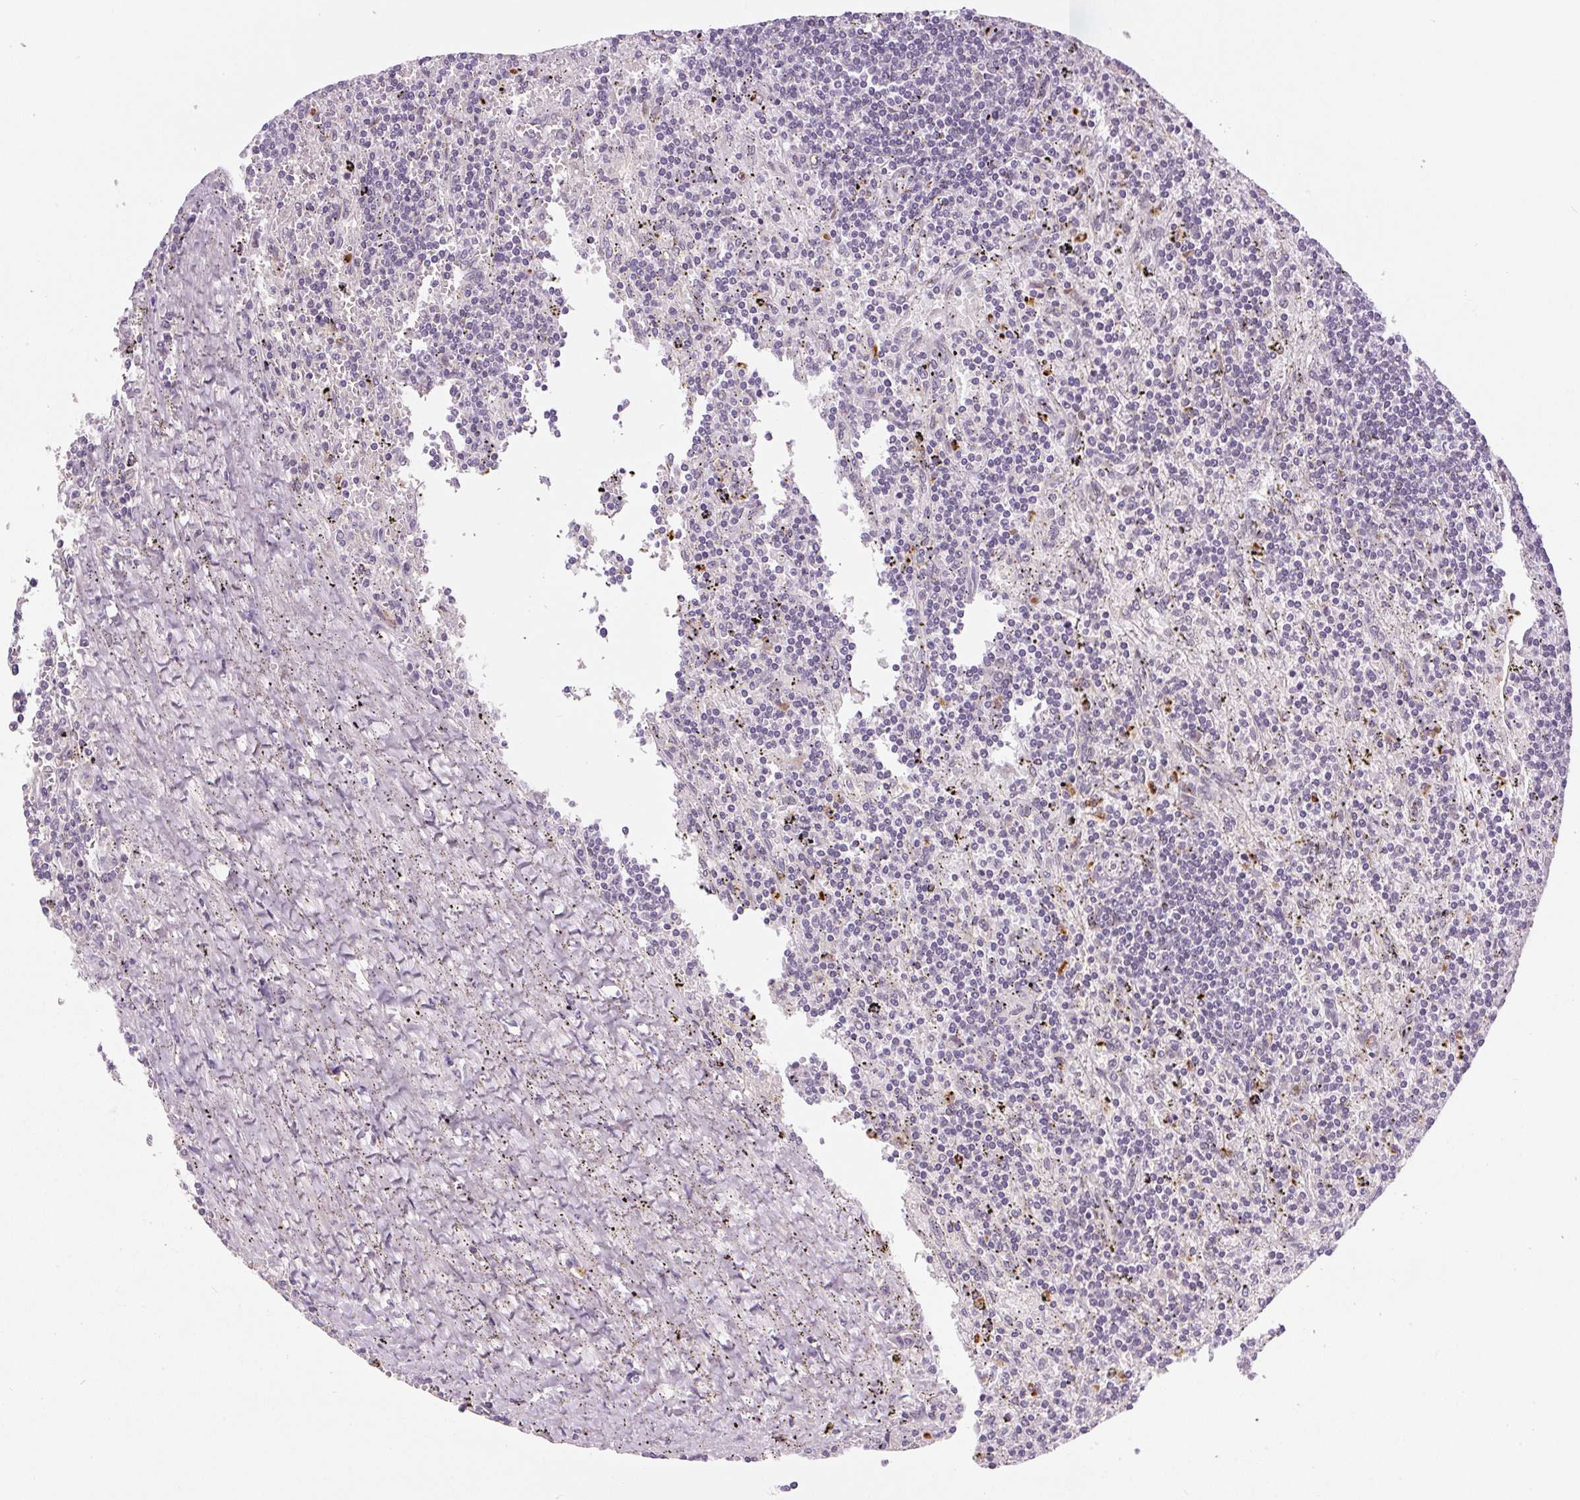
{"staining": {"intensity": "negative", "quantity": "none", "location": "none"}, "tissue": "lymphoma", "cell_type": "Tumor cells", "image_type": "cancer", "snomed": [{"axis": "morphology", "description": "Malignant lymphoma, non-Hodgkin's type, Low grade"}, {"axis": "topography", "description": "Spleen"}], "caption": "Tumor cells show no significant protein positivity in malignant lymphoma, non-Hodgkin's type (low-grade).", "gene": "SGF29", "patient": {"sex": "male", "age": 76}}